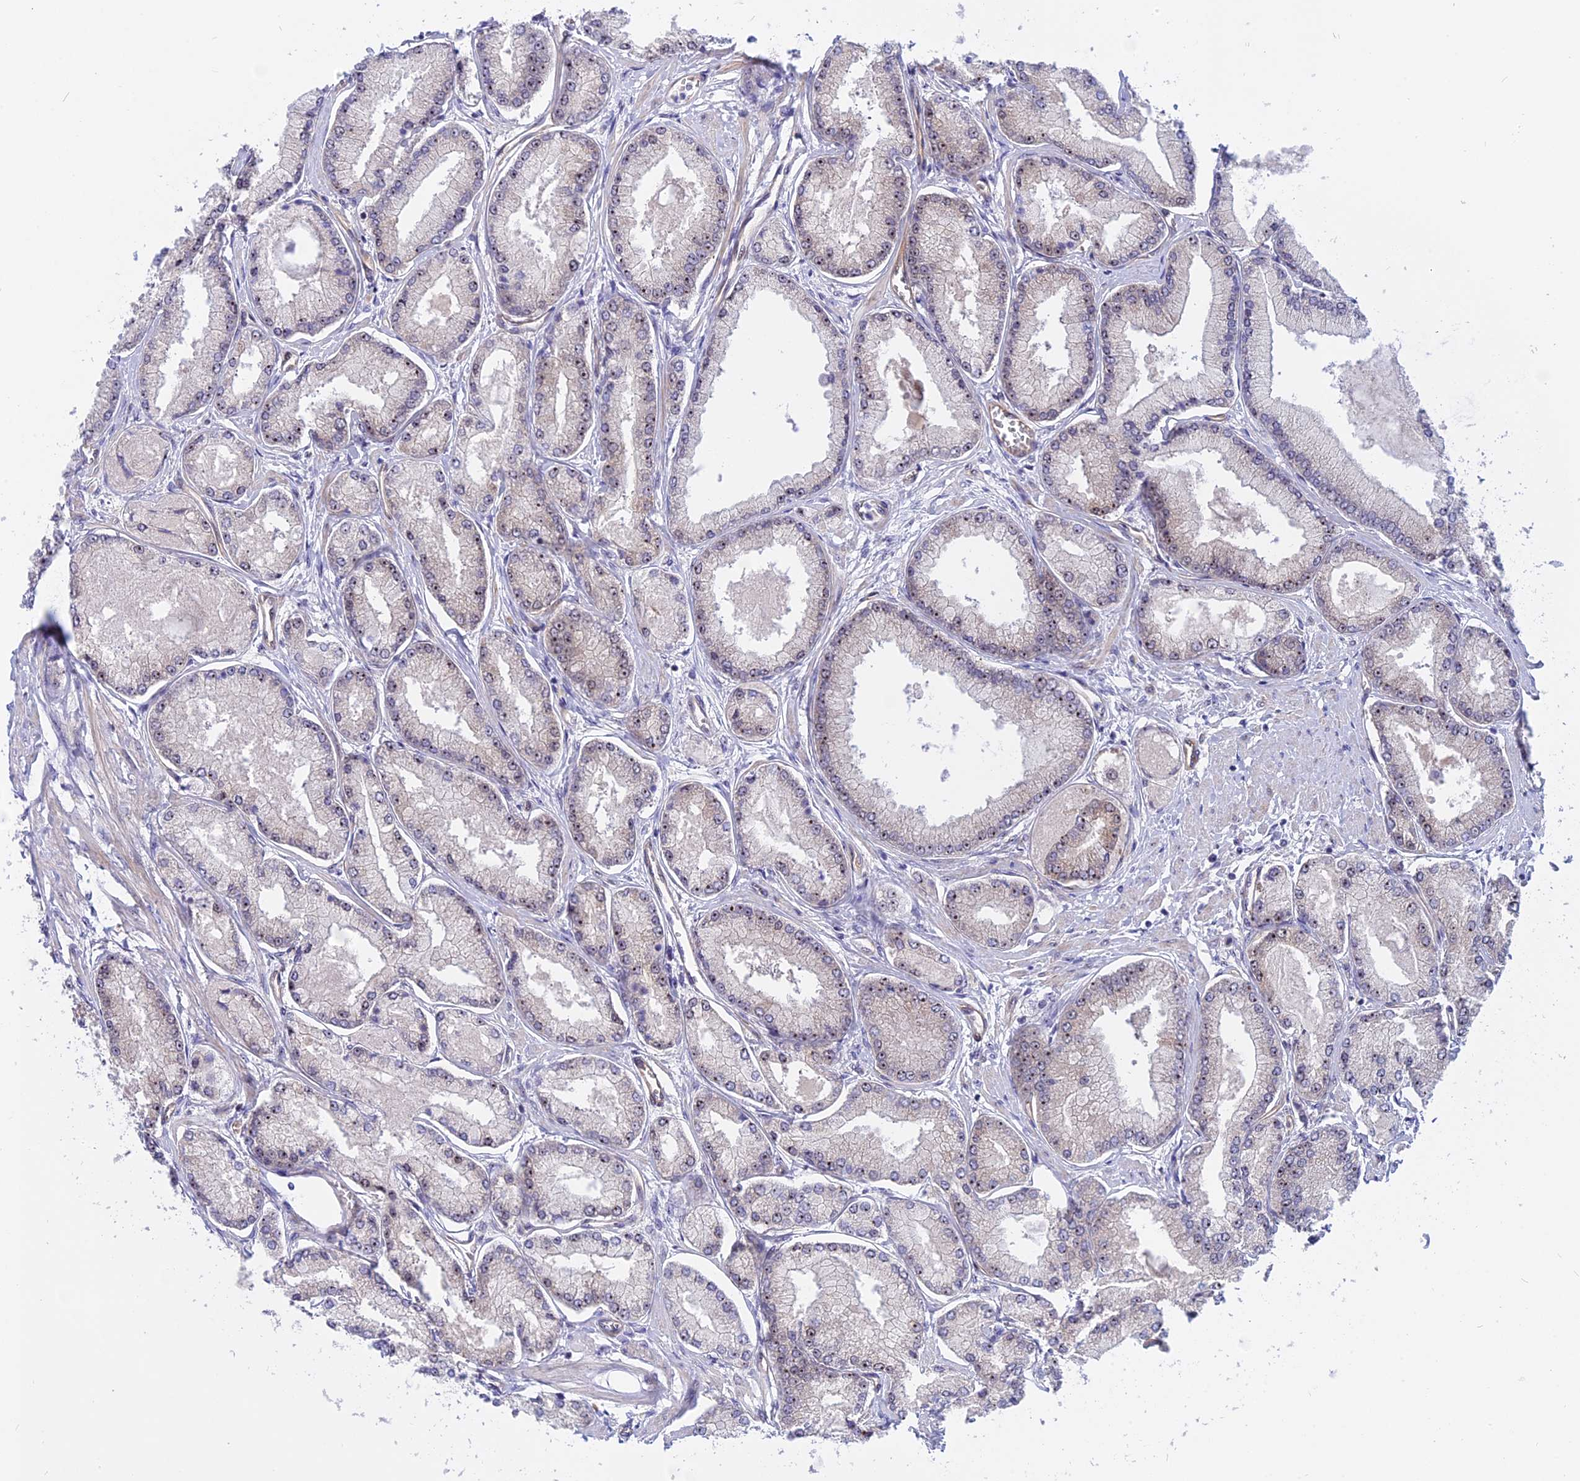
{"staining": {"intensity": "weak", "quantity": "25%-75%", "location": "nuclear"}, "tissue": "prostate cancer", "cell_type": "Tumor cells", "image_type": "cancer", "snomed": [{"axis": "morphology", "description": "Adenocarcinoma, Low grade"}, {"axis": "topography", "description": "Prostate"}], "caption": "Immunohistochemical staining of adenocarcinoma (low-grade) (prostate) exhibits low levels of weak nuclear protein expression in about 25%-75% of tumor cells. Ihc stains the protein of interest in brown and the nuclei are stained blue.", "gene": "DBNDD1", "patient": {"sex": "male", "age": 74}}